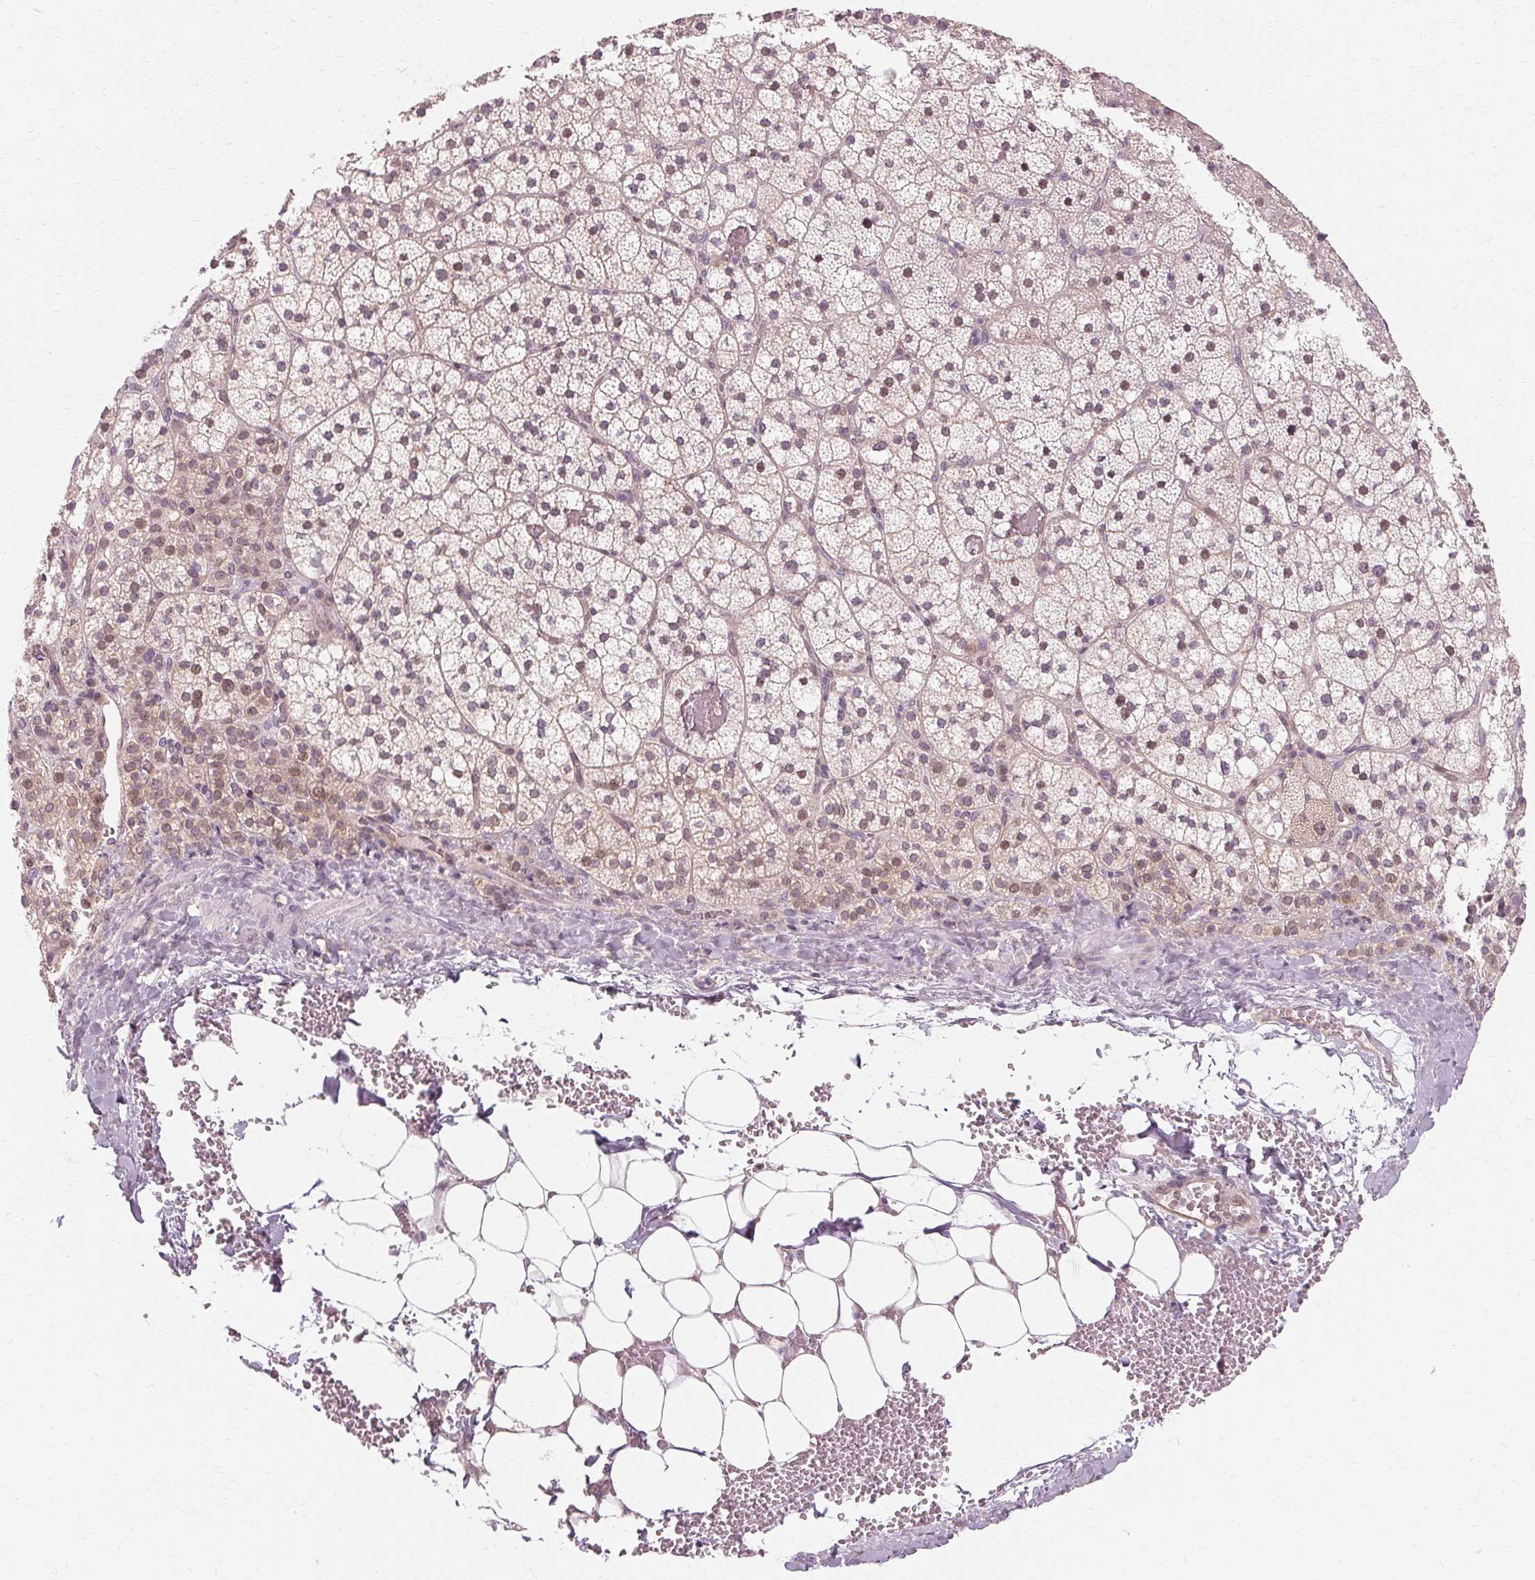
{"staining": {"intensity": "moderate", "quantity": "<25%", "location": "nuclear"}, "tissue": "adrenal gland", "cell_type": "Glandular cells", "image_type": "normal", "snomed": [{"axis": "morphology", "description": "Normal tissue, NOS"}, {"axis": "topography", "description": "Adrenal gland"}], "caption": "Glandular cells show low levels of moderate nuclear staining in about <25% of cells in benign human adrenal gland. (DAB (3,3'-diaminobenzidine) IHC with brightfield microscopy, high magnification).", "gene": "USP8", "patient": {"sex": "male", "age": 53}}